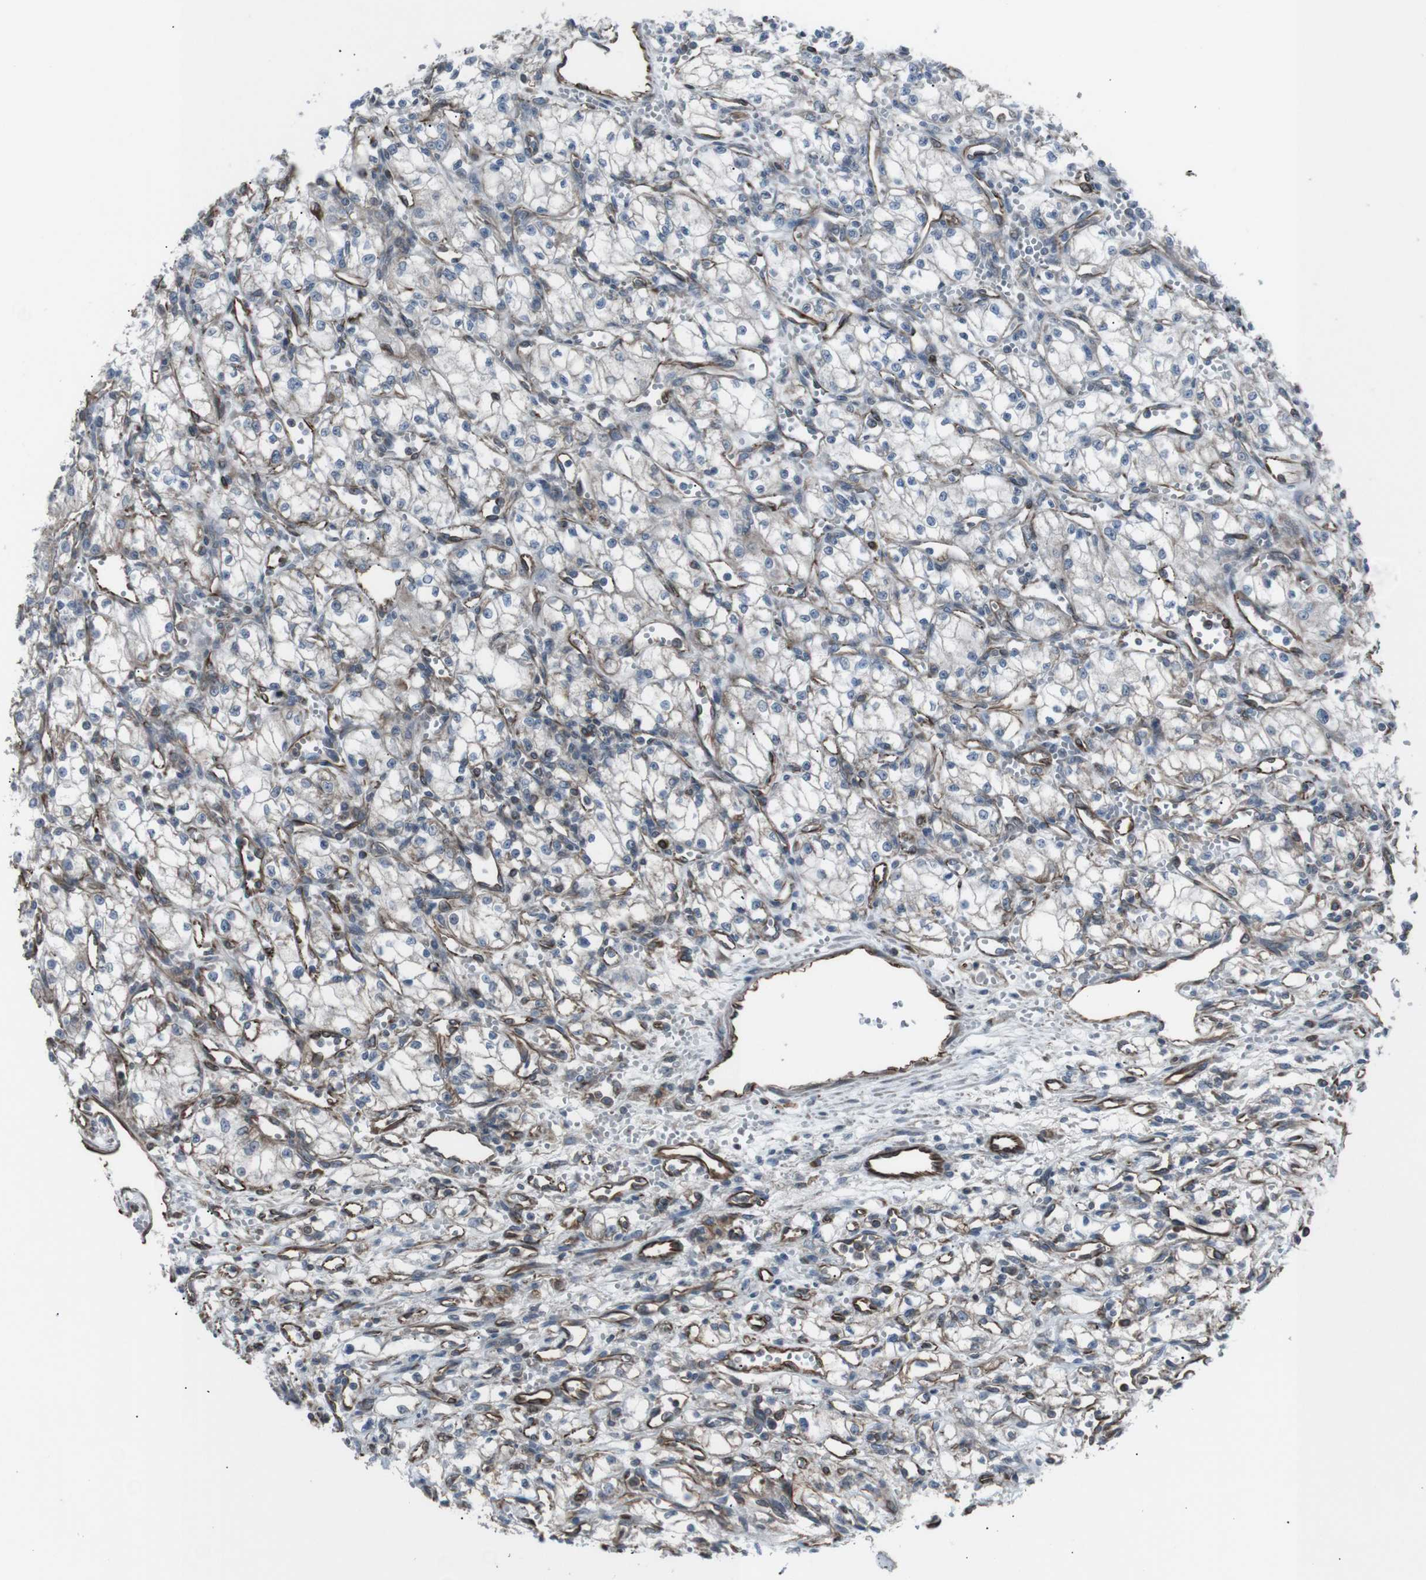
{"staining": {"intensity": "negative", "quantity": "none", "location": "none"}, "tissue": "renal cancer", "cell_type": "Tumor cells", "image_type": "cancer", "snomed": [{"axis": "morphology", "description": "Normal tissue, NOS"}, {"axis": "morphology", "description": "Adenocarcinoma, NOS"}, {"axis": "topography", "description": "Kidney"}], "caption": "Renal cancer stained for a protein using immunohistochemistry (IHC) reveals no staining tumor cells.", "gene": "TMEM141", "patient": {"sex": "male", "age": 59}}